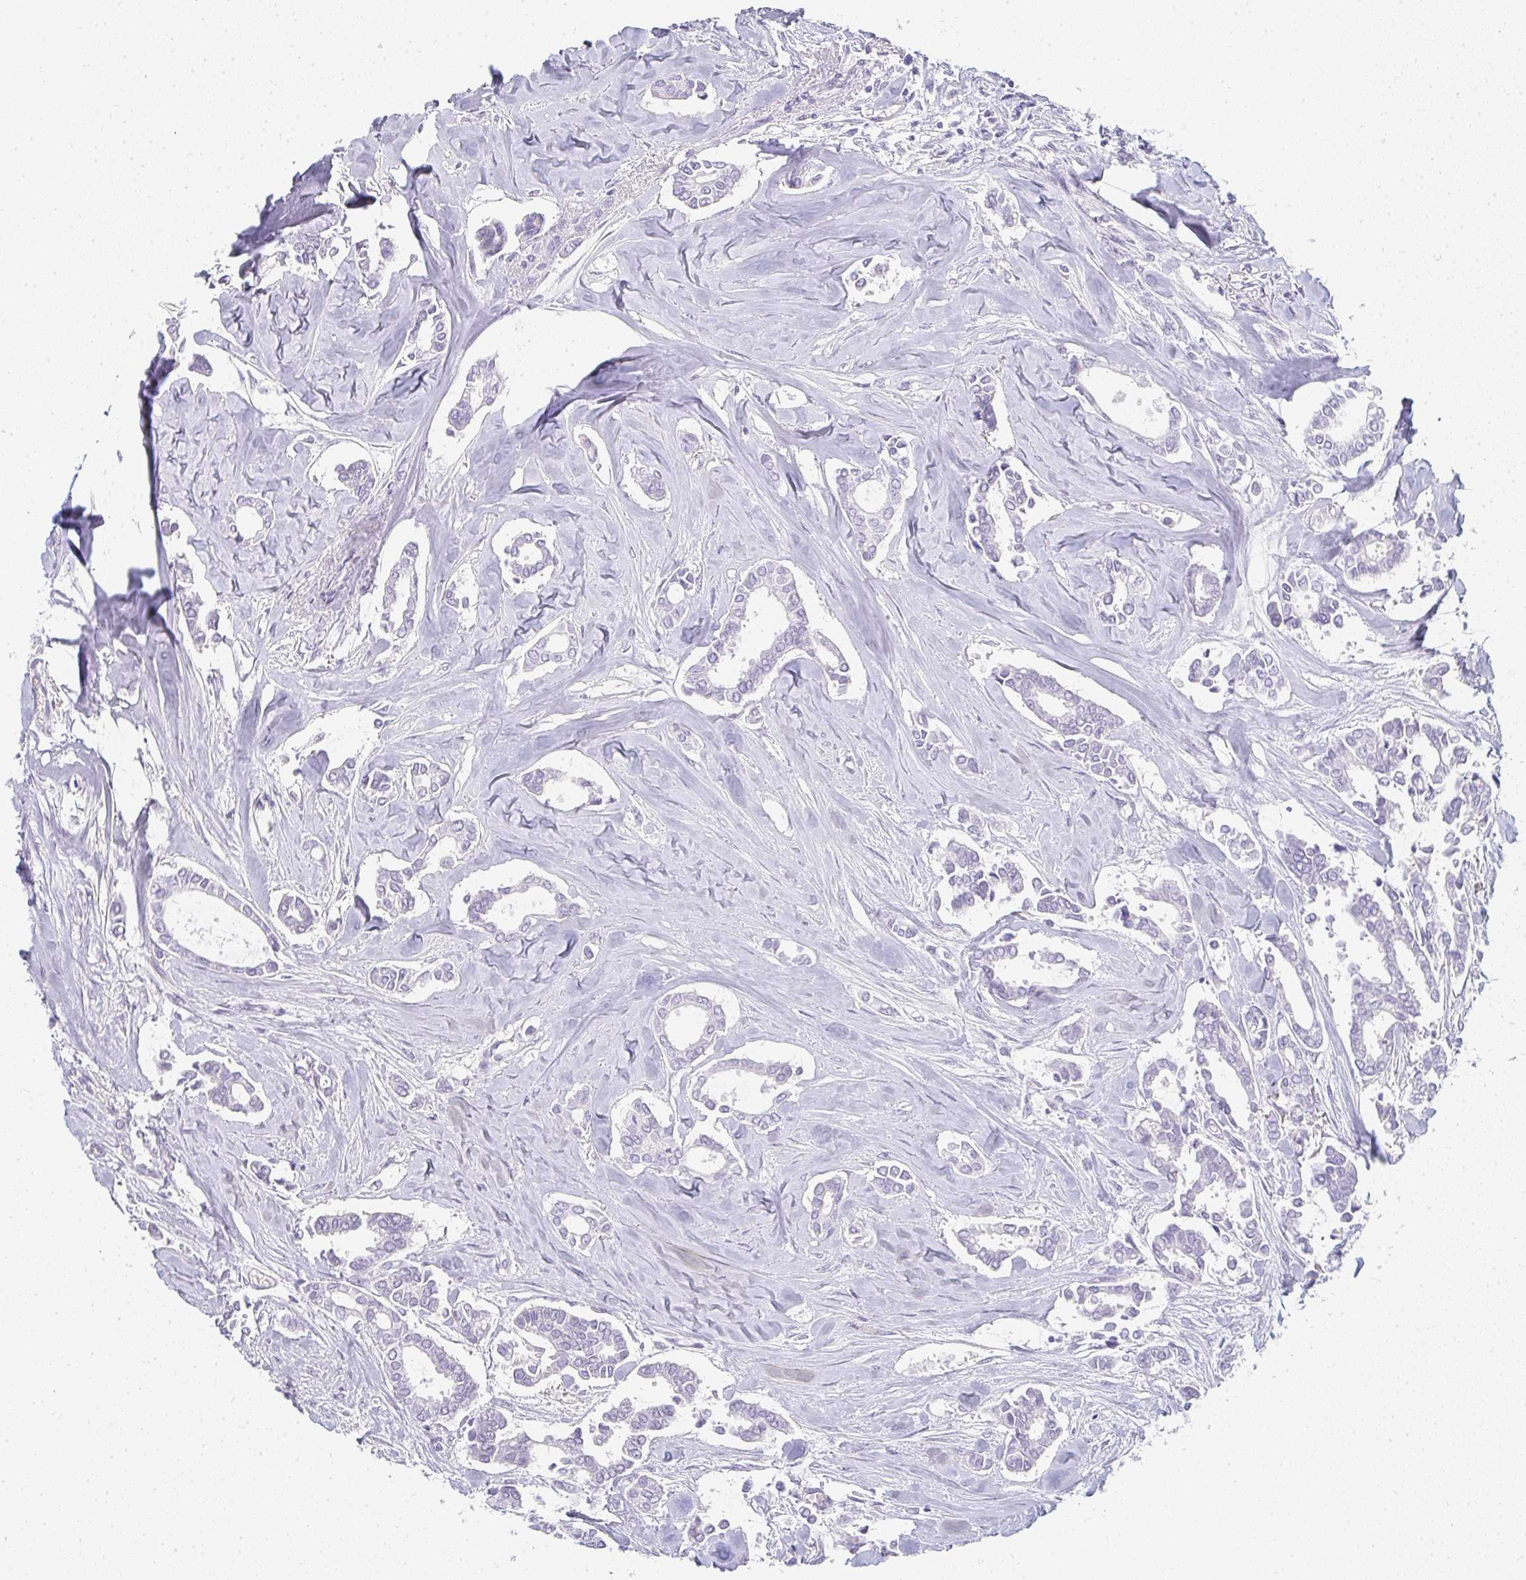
{"staining": {"intensity": "negative", "quantity": "none", "location": "none"}, "tissue": "breast cancer", "cell_type": "Tumor cells", "image_type": "cancer", "snomed": [{"axis": "morphology", "description": "Duct carcinoma"}, {"axis": "topography", "description": "Breast"}], "caption": "IHC of human breast cancer reveals no staining in tumor cells.", "gene": "NEU2", "patient": {"sex": "female", "age": 84}}